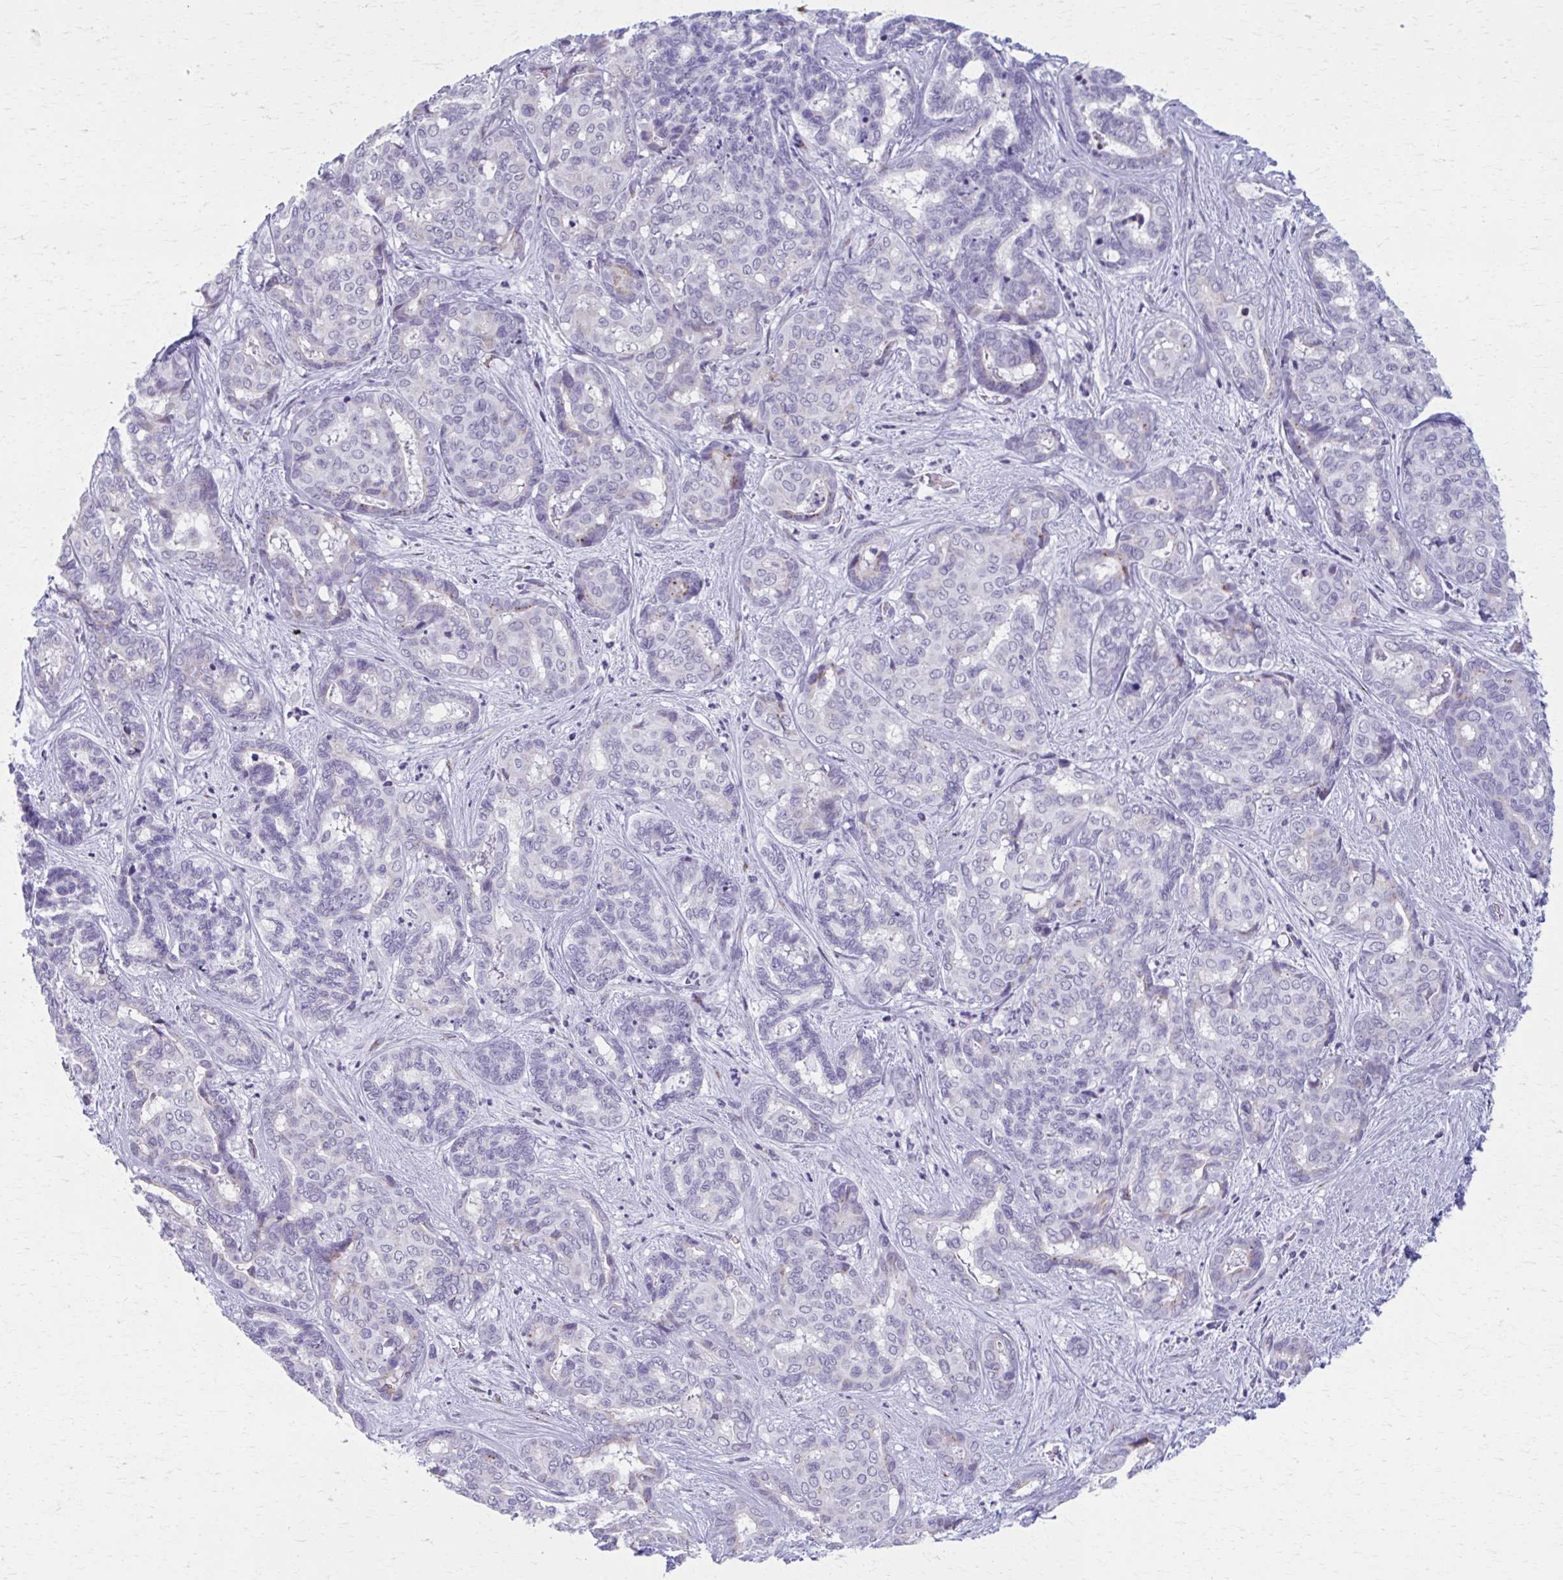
{"staining": {"intensity": "weak", "quantity": "<25%", "location": "cytoplasmic/membranous"}, "tissue": "liver cancer", "cell_type": "Tumor cells", "image_type": "cancer", "snomed": [{"axis": "morphology", "description": "Cholangiocarcinoma"}, {"axis": "topography", "description": "Liver"}], "caption": "Immunohistochemistry of human liver cholangiocarcinoma displays no positivity in tumor cells.", "gene": "ZNF682", "patient": {"sex": "female", "age": 64}}